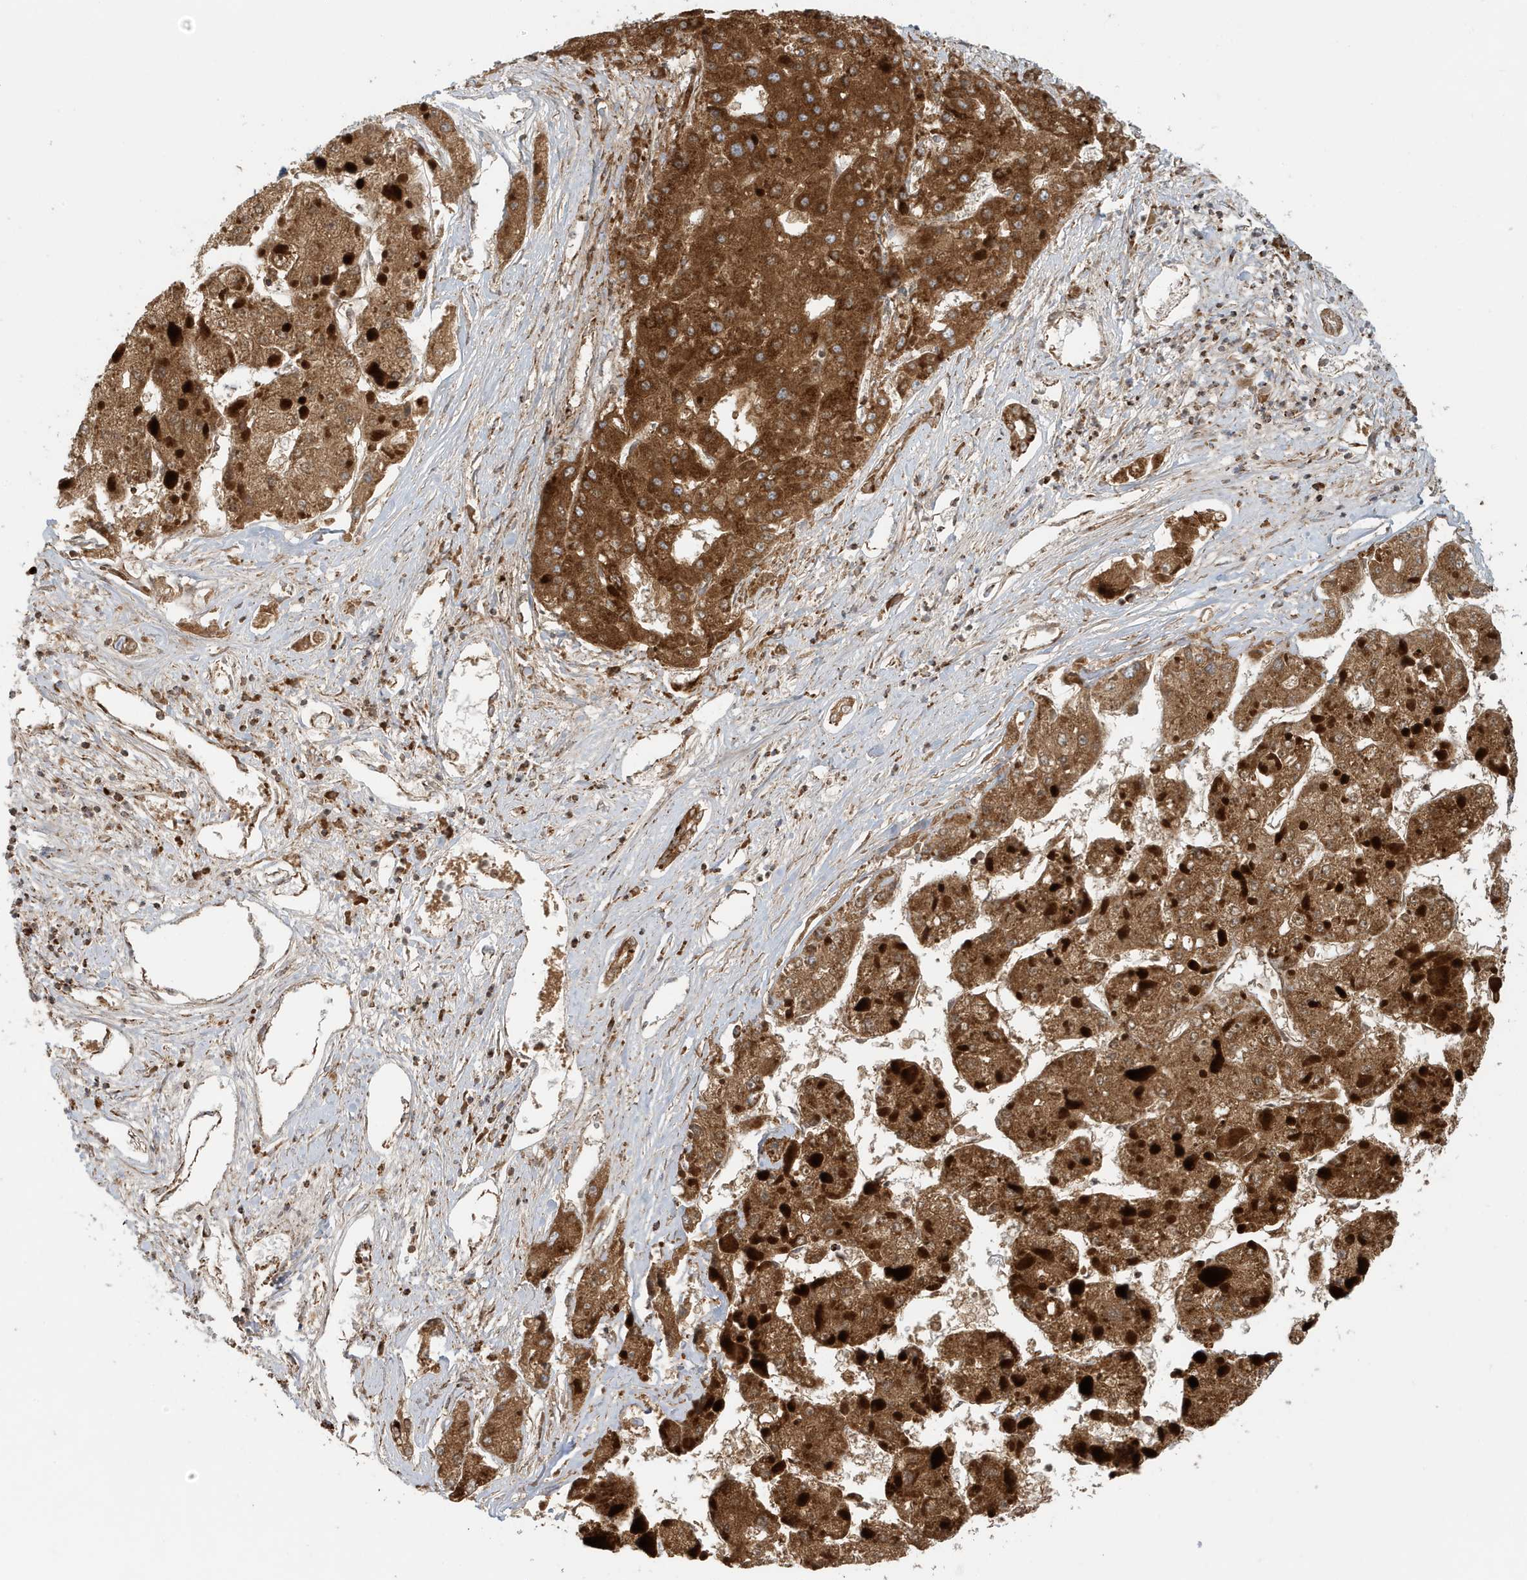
{"staining": {"intensity": "strong", "quantity": ">75%", "location": "cytoplasmic/membranous"}, "tissue": "liver cancer", "cell_type": "Tumor cells", "image_type": "cancer", "snomed": [{"axis": "morphology", "description": "Carcinoma, Hepatocellular, NOS"}, {"axis": "topography", "description": "Liver"}], "caption": "The image demonstrates a brown stain indicating the presence of a protein in the cytoplasmic/membranous of tumor cells in hepatocellular carcinoma (liver).", "gene": "MAN1A1", "patient": {"sex": "female", "age": 73}}